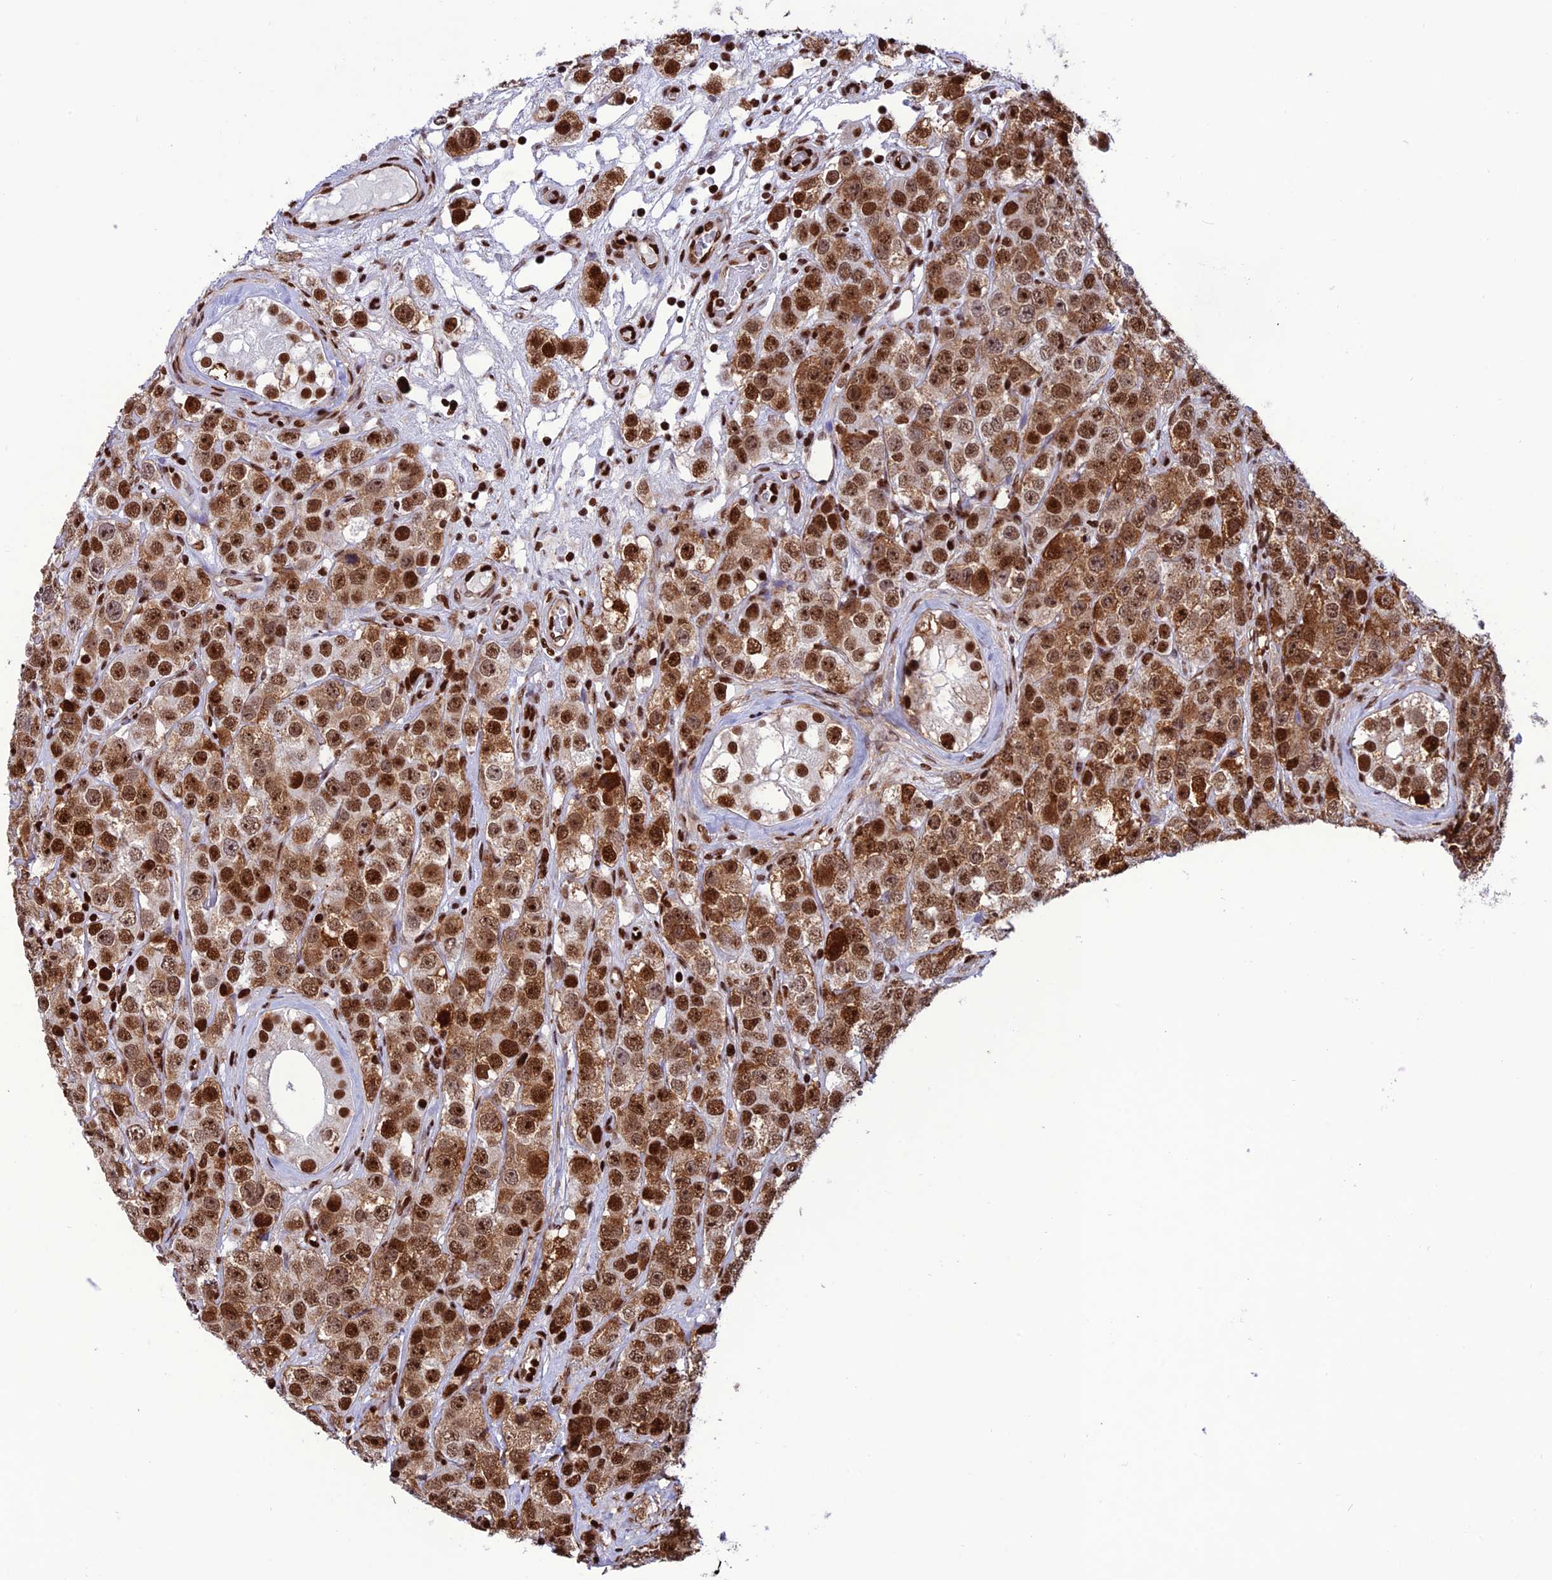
{"staining": {"intensity": "strong", "quantity": ">75%", "location": "cytoplasmic/membranous,nuclear"}, "tissue": "testis cancer", "cell_type": "Tumor cells", "image_type": "cancer", "snomed": [{"axis": "morphology", "description": "Seminoma, NOS"}, {"axis": "topography", "description": "Testis"}], "caption": "A high-resolution histopathology image shows immunohistochemistry staining of testis cancer (seminoma), which shows strong cytoplasmic/membranous and nuclear staining in approximately >75% of tumor cells. The staining was performed using DAB (3,3'-diaminobenzidine) to visualize the protein expression in brown, while the nuclei were stained in blue with hematoxylin (Magnification: 20x).", "gene": "INO80E", "patient": {"sex": "male", "age": 28}}